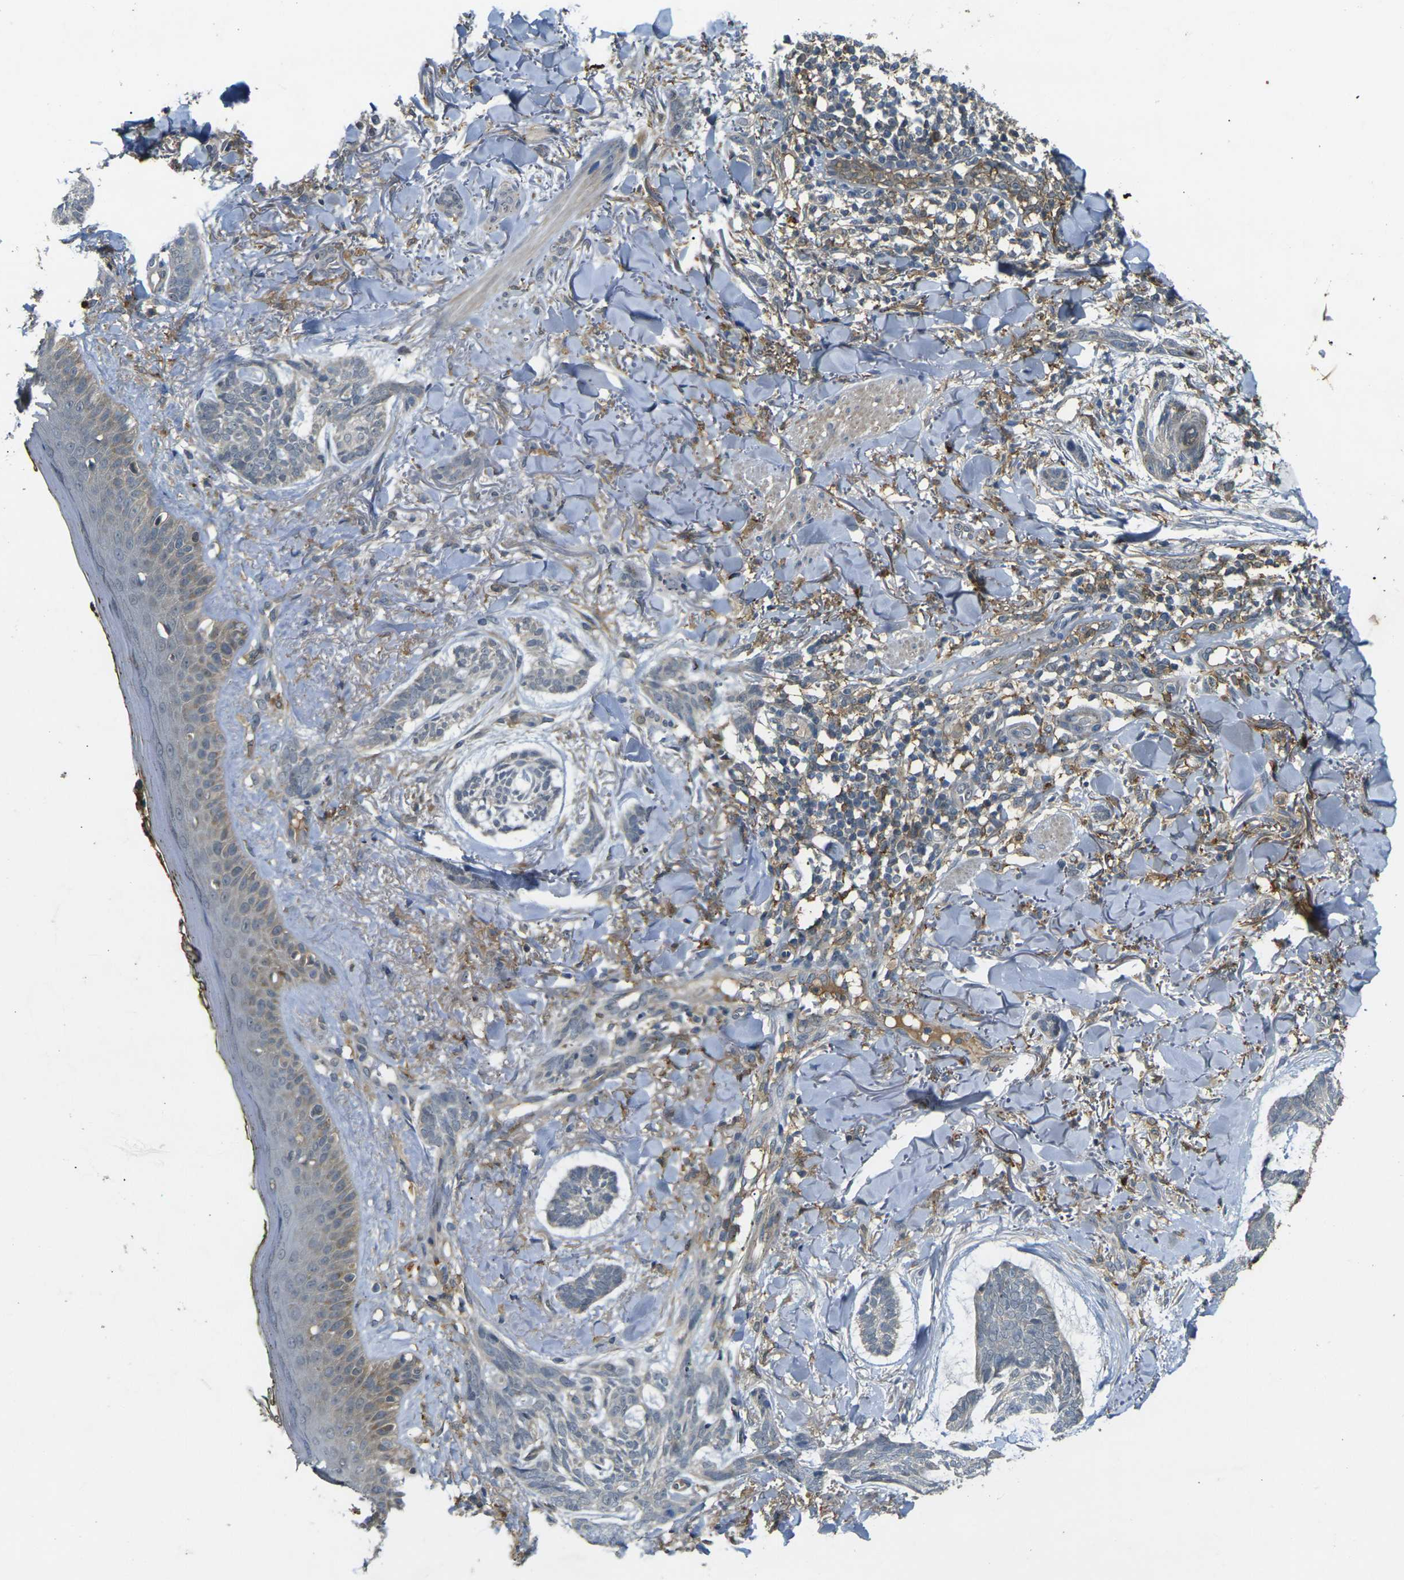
{"staining": {"intensity": "weak", "quantity": "<25%", "location": "cytoplasmic/membranous"}, "tissue": "skin cancer", "cell_type": "Tumor cells", "image_type": "cancer", "snomed": [{"axis": "morphology", "description": "Basal cell carcinoma"}, {"axis": "topography", "description": "Skin"}], "caption": "A histopathology image of skin cancer (basal cell carcinoma) stained for a protein demonstrates no brown staining in tumor cells.", "gene": "PIGL", "patient": {"sex": "male", "age": 43}}